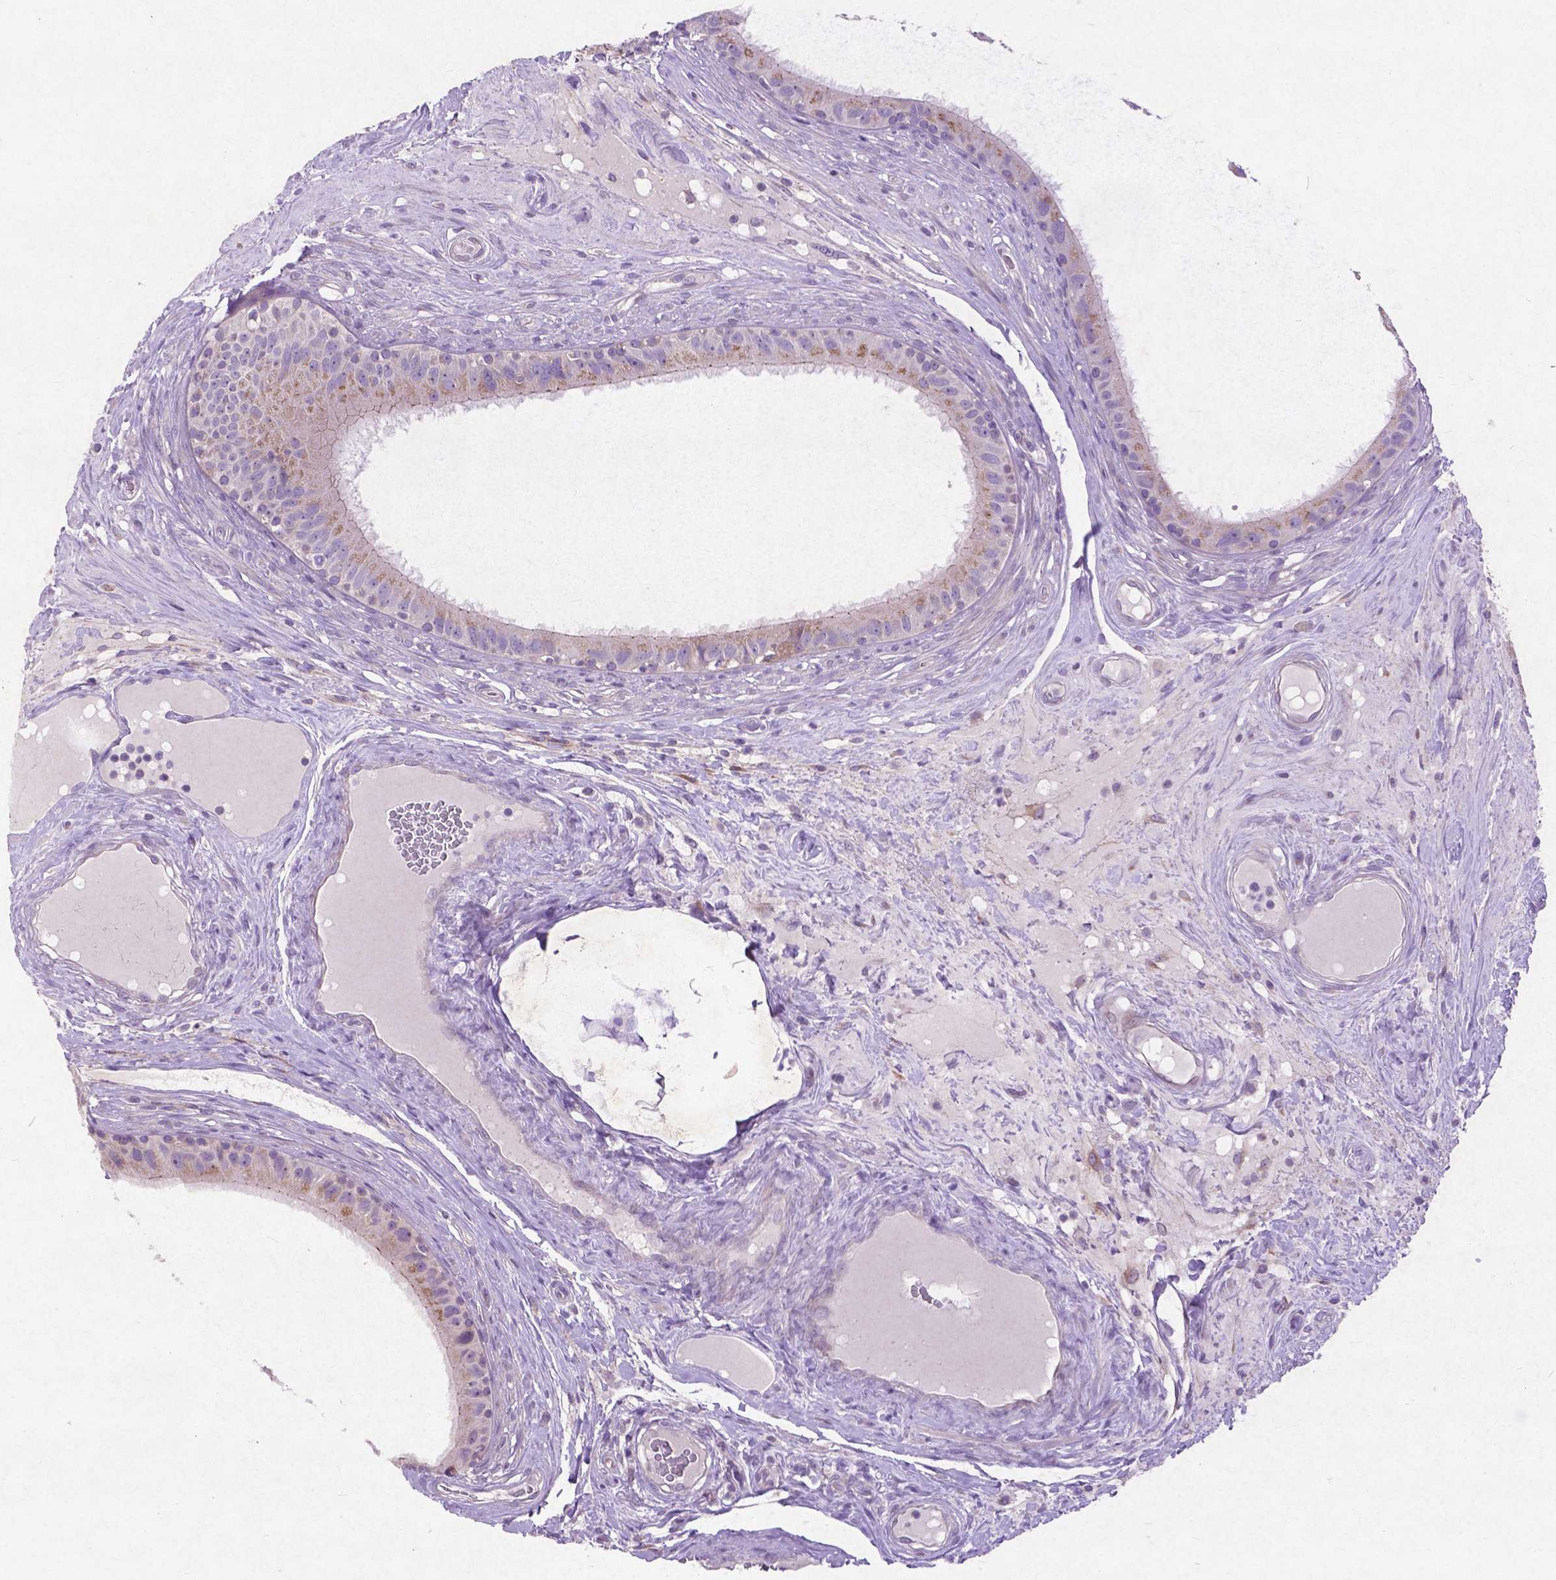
{"staining": {"intensity": "weak", "quantity": "25%-75%", "location": "cytoplasmic/membranous"}, "tissue": "epididymis", "cell_type": "Glandular cells", "image_type": "normal", "snomed": [{"axis": "morphology", "description": "Normal tissue, NOS"}, {"axis": "topography", "description": "Epididymis"}], "caption": "Epididymis stained with DAB IHC exhibits low levels of weak cytoplasmic/membranous positivity in approximately 25%-75% of glandular cells. (brown staining indicates protein expression, while blue staining denotes nuclei).", "gene": "ATG4D", "patient": {"sex": "male", "age": 59}}